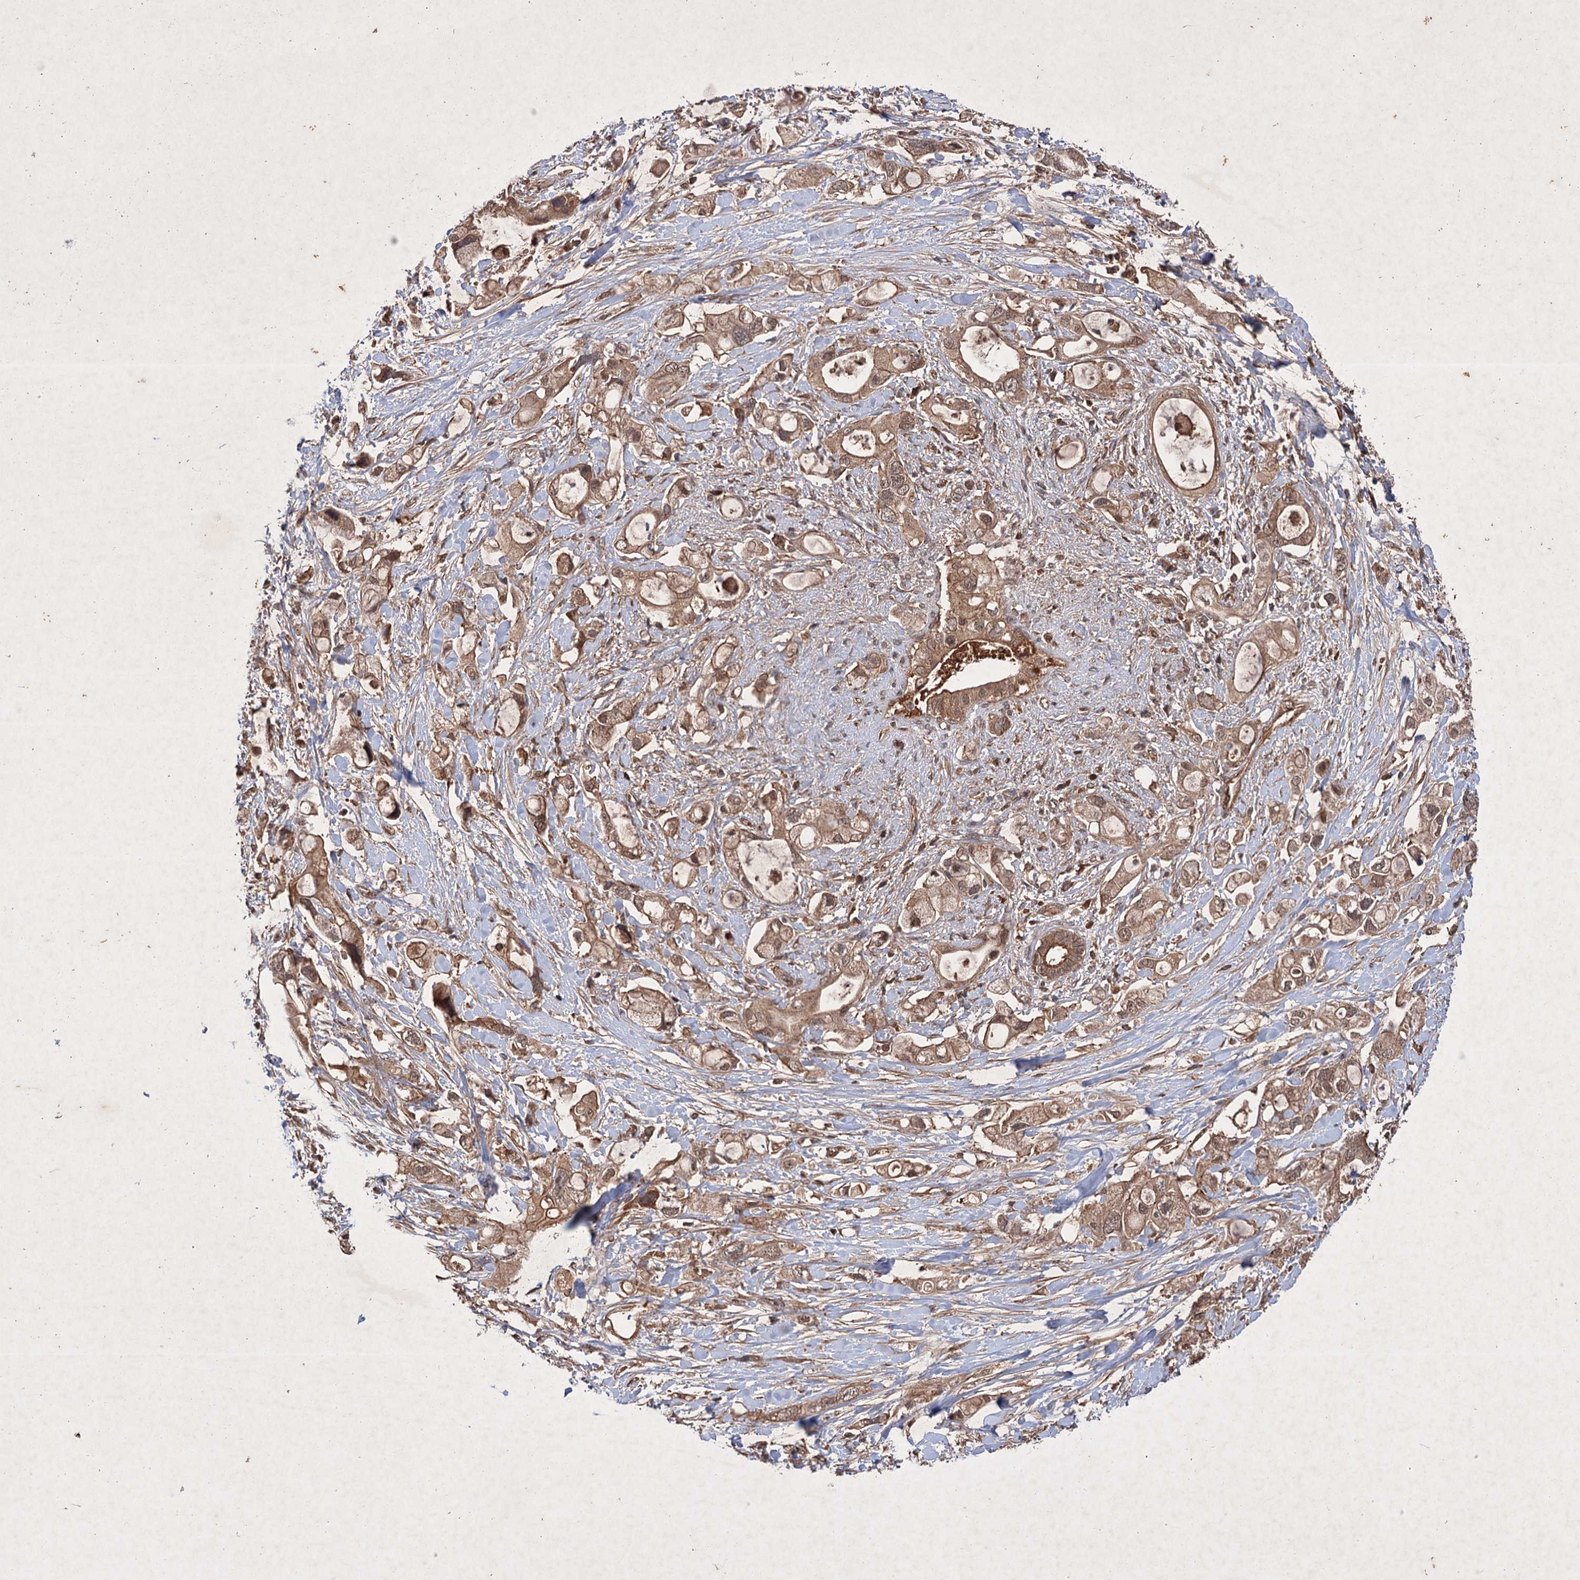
{"staining": {"intensity": "moderate", "quantity": ">75%", "location": "cytoplasmic/membranous,nuclear"}, "tissue": "pancreatic cancer", "cell_type": "Tumor cells", "image_type": "cancer", "snomed": [{"axis": "morphology", "description": "Adenocarcinoma, NOS"}, {"axis": "topography", "description": "Pancreas"}], "caption": "The image shows staining of pancreatic adenocarcinoma, revealing moderate cytoplasmic/membranous and nuclear protein expression (brown color) within tumor cells.", "gene": "ADK", "patient": {"sex": "female", "age": 56}}